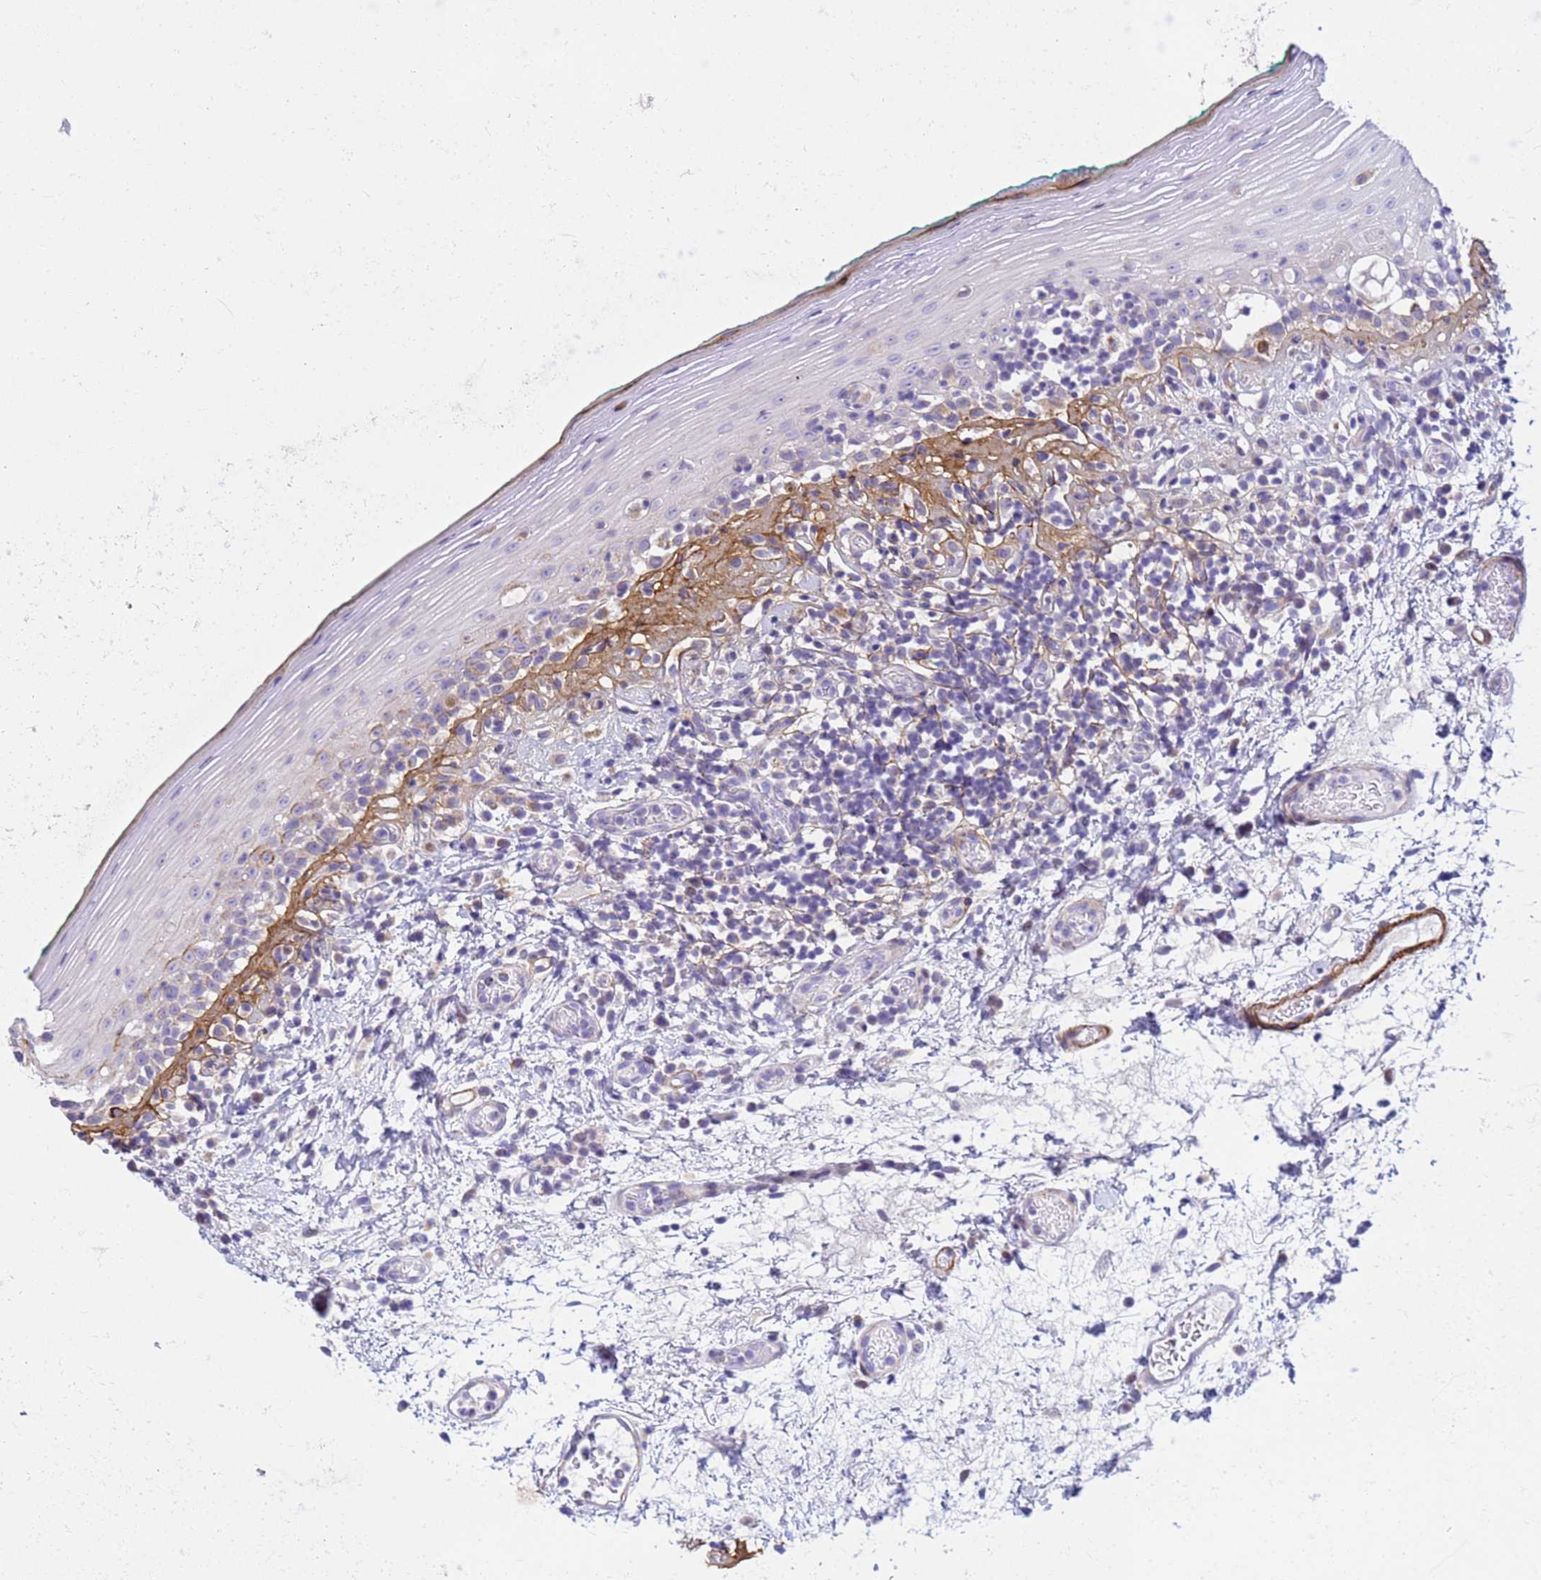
{"staining": {"intensity": "weak", "quantity": "<25%", "location": "cytoplasmic/membranous,nuclear"}, "tissue": "oral mucosa", "cell_type": "Squamous epithelial cells", "image_type": "normal", "snomed": [{"axis": "morphology", "description": "Normal tissue, NOS"}, {"axis": "topography", "description": "Oral tissue"}], "caption": "An image of human oral mucosa is negative for staining in squamous epithelial cells. (DAB (3,3'-diaminobenzidine) immunohistochemistry (IHC), high magnification).", "gene": "P2RX7", "patient": {"sex": "female", "age": 83}}